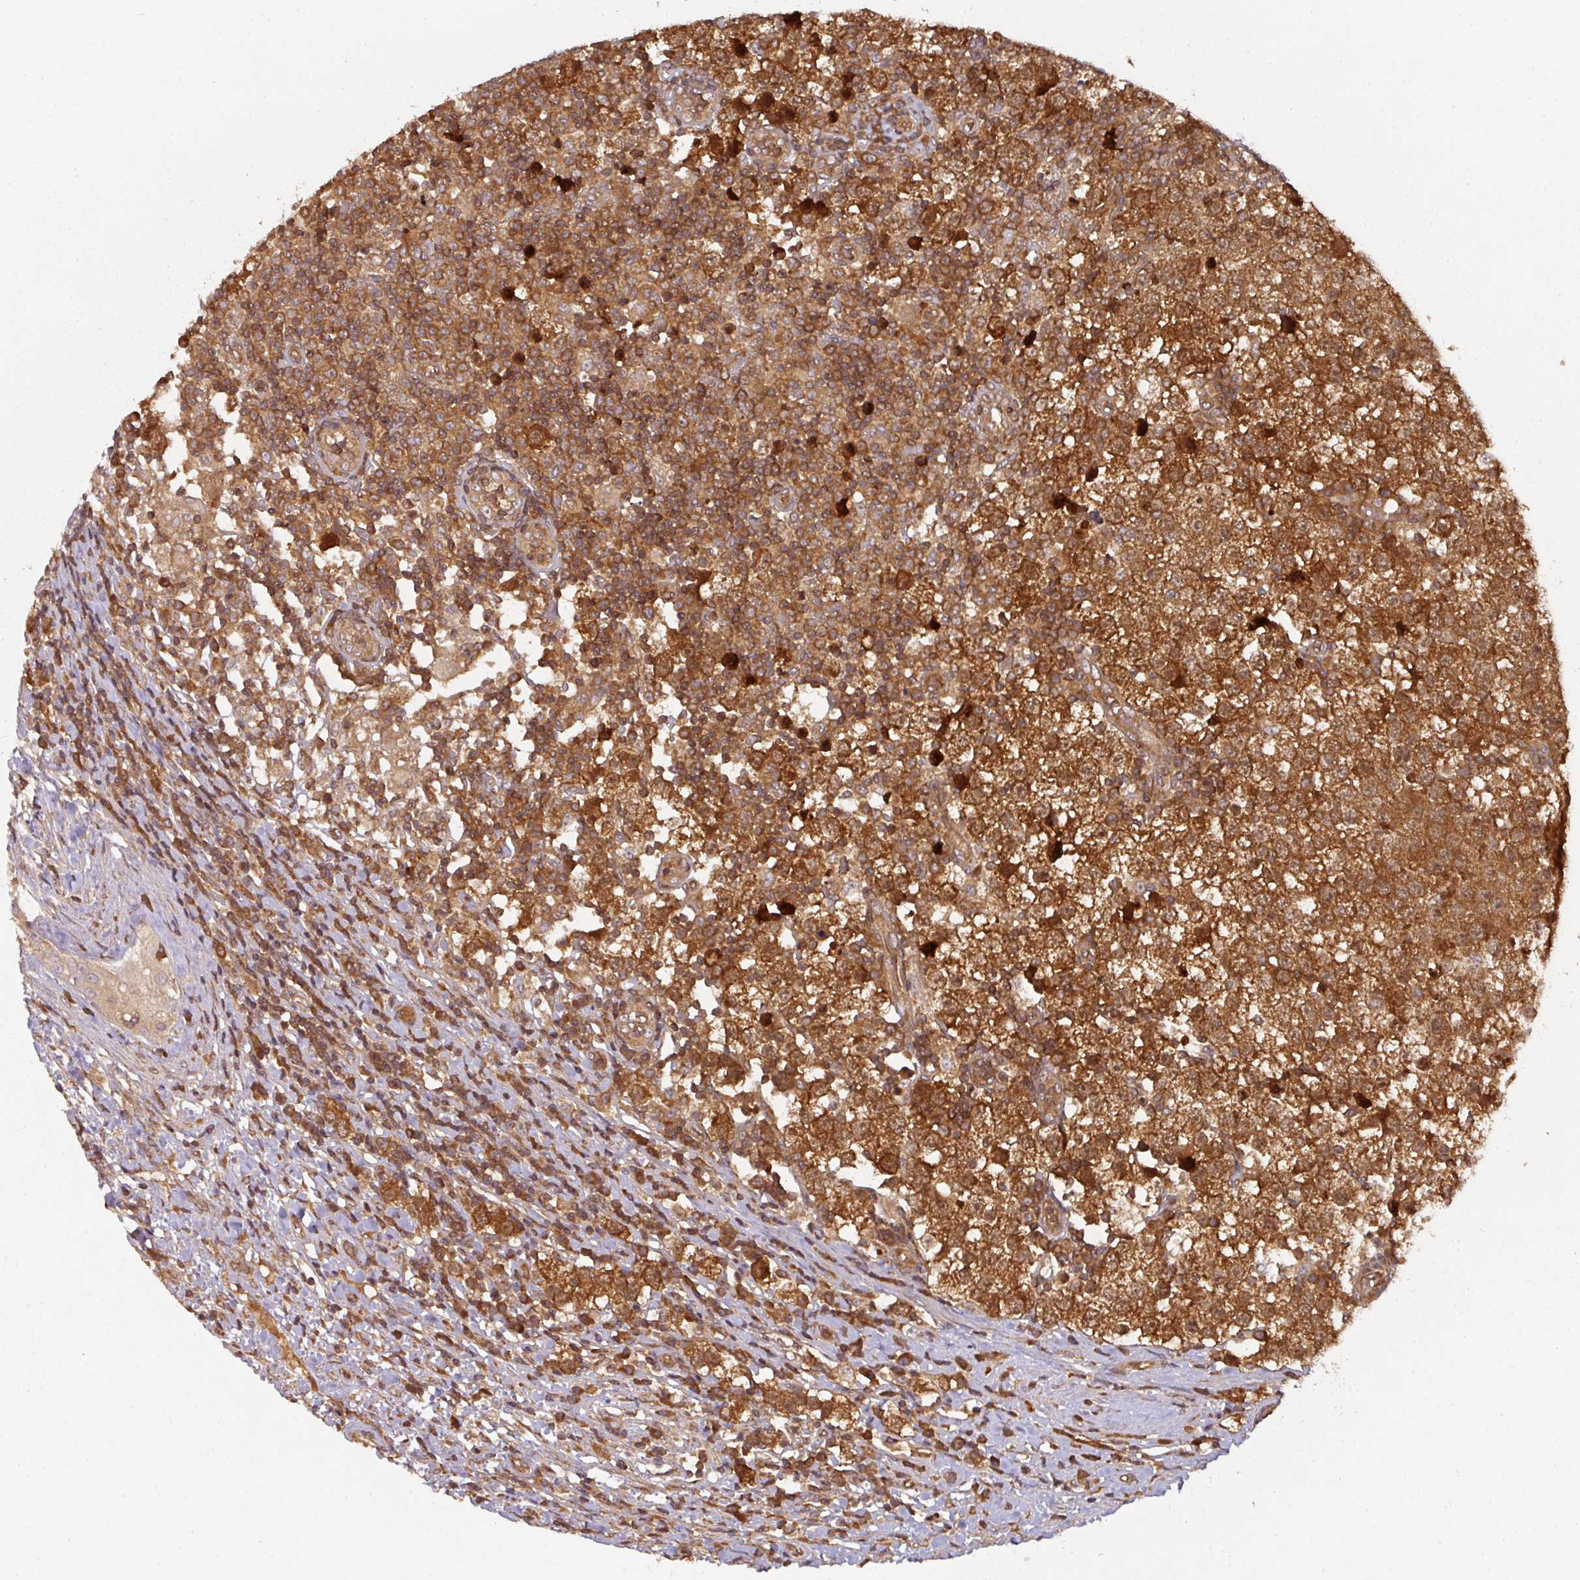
{"staining": {"intensity": "strong", "quantity": ">75%", "location": "cytoplasmic/membranous"}, "tissue": "testis cancer", "cell_type": "Tumor cells", "image_type": "cancer", "snomed": [{"axis": "morphology", "description": "Seminoma, NOS"}, {"axis": "topography", "description": "Testis"}], "caption": "Immunohistochemistry (IHC) staining of seminoma (testis), which shows high levels of strong cytoplasmic/membranous staining in about >75% of tumor cells indicating strong cytoplasmic/membranous protein expression. The staining was performed using DAB (brown) for protein detection and nuclei were counterstained in hematoxylin (blue).", "gene": "EIF4EBP2", "patient": {"sex": "male", "age": 34}}